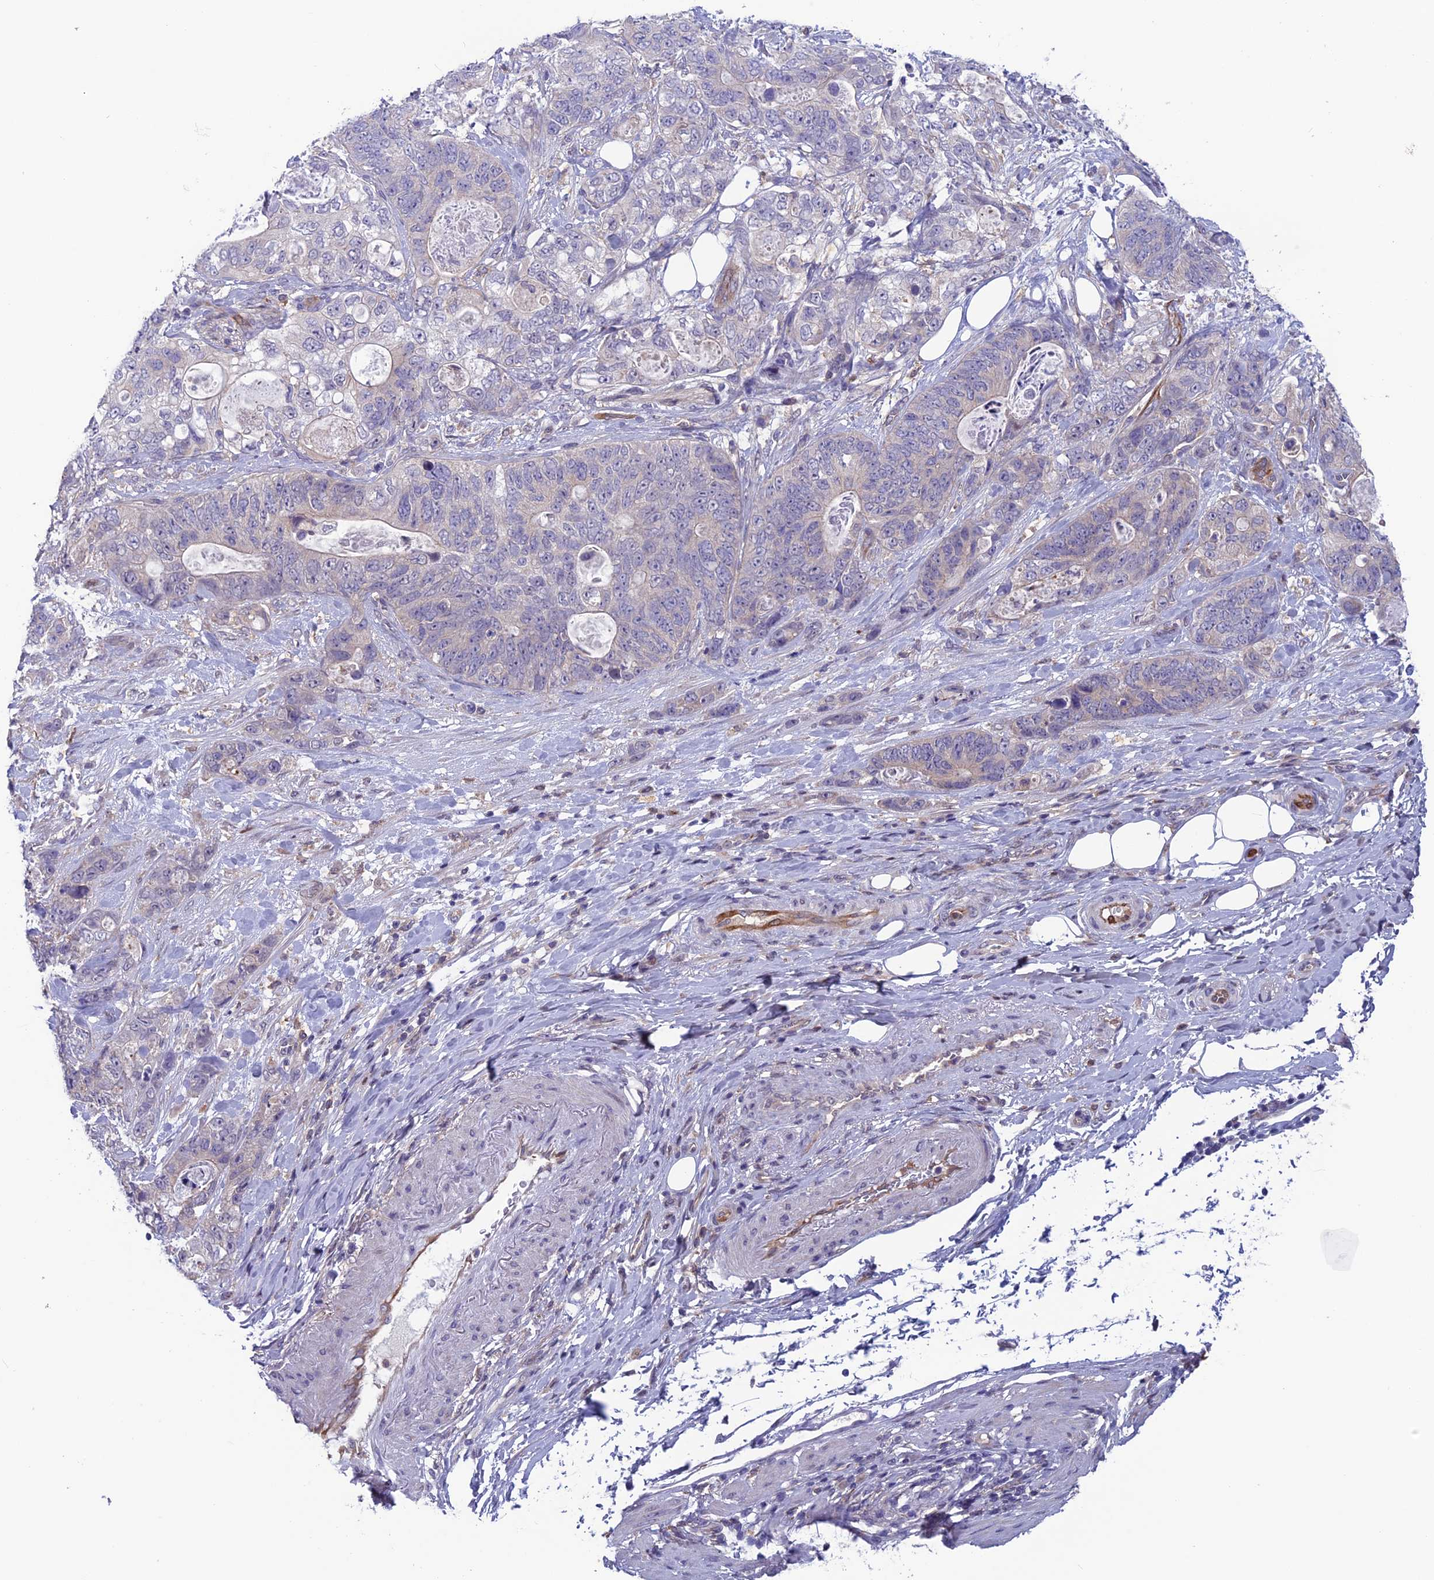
{"staining": {"intensity": "negative", "quantity": "none", "location": "none"}, "tissue": "stomach cancer", "cell_type": "Tumor cells", "image_type": "cancer", "snomed": [{"axis": "morphology", "description": "Normal tissue, NOS"}, {"axis": "morphology", "description": "Adenocarcinoma, NOS"}, {"axis": "topography", "description": "Stomach"}], "caption": "IHC image of neoplastic tissue: human adenocarcinoma (stomach) stained with DAB displays no significant protein staining in tumor cells.", "gene": "MAST2", "patient": {"sex": "female", "age": 89}}